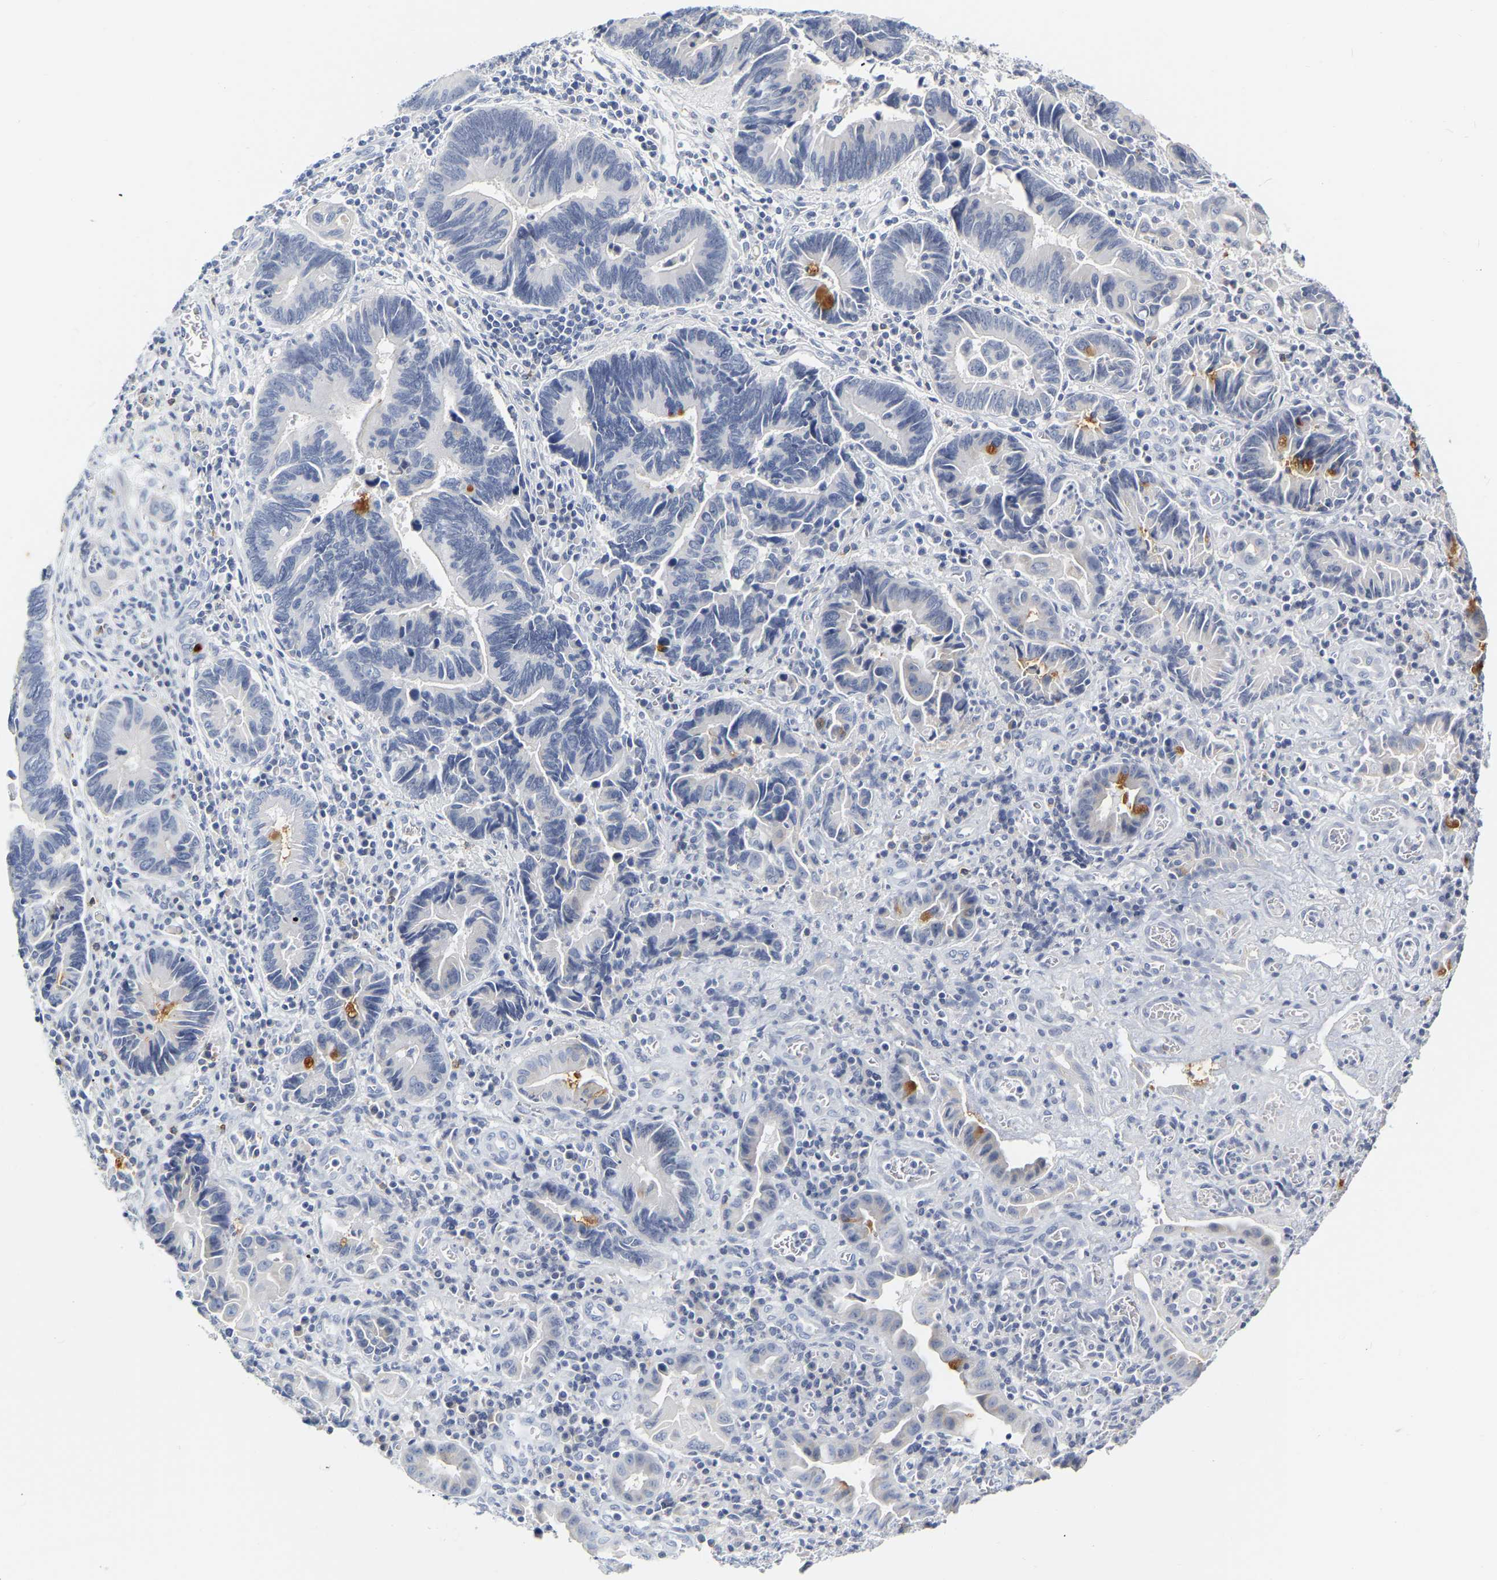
{"staining": {"intensity": "moderate", "quantity": "<25%", "location": "cytoplasmic/membranous"}, "tissue": "pancreatic cancer", "cell_type": "Tumor cells", "image_type": "cancer", "snomed": [{"axis": "morphology", "description": "Adenocarcinoma, NOS"}, {"axis": "topography", "description": "Pancreas"}], "caption": "The immunohistochemical stain labels moderate cytoplasmic/membranous staining in tumor cells of pancreatic cancer tissue.", "gene": "GNAS", "patient": {"sex": "female", "age": 70}}